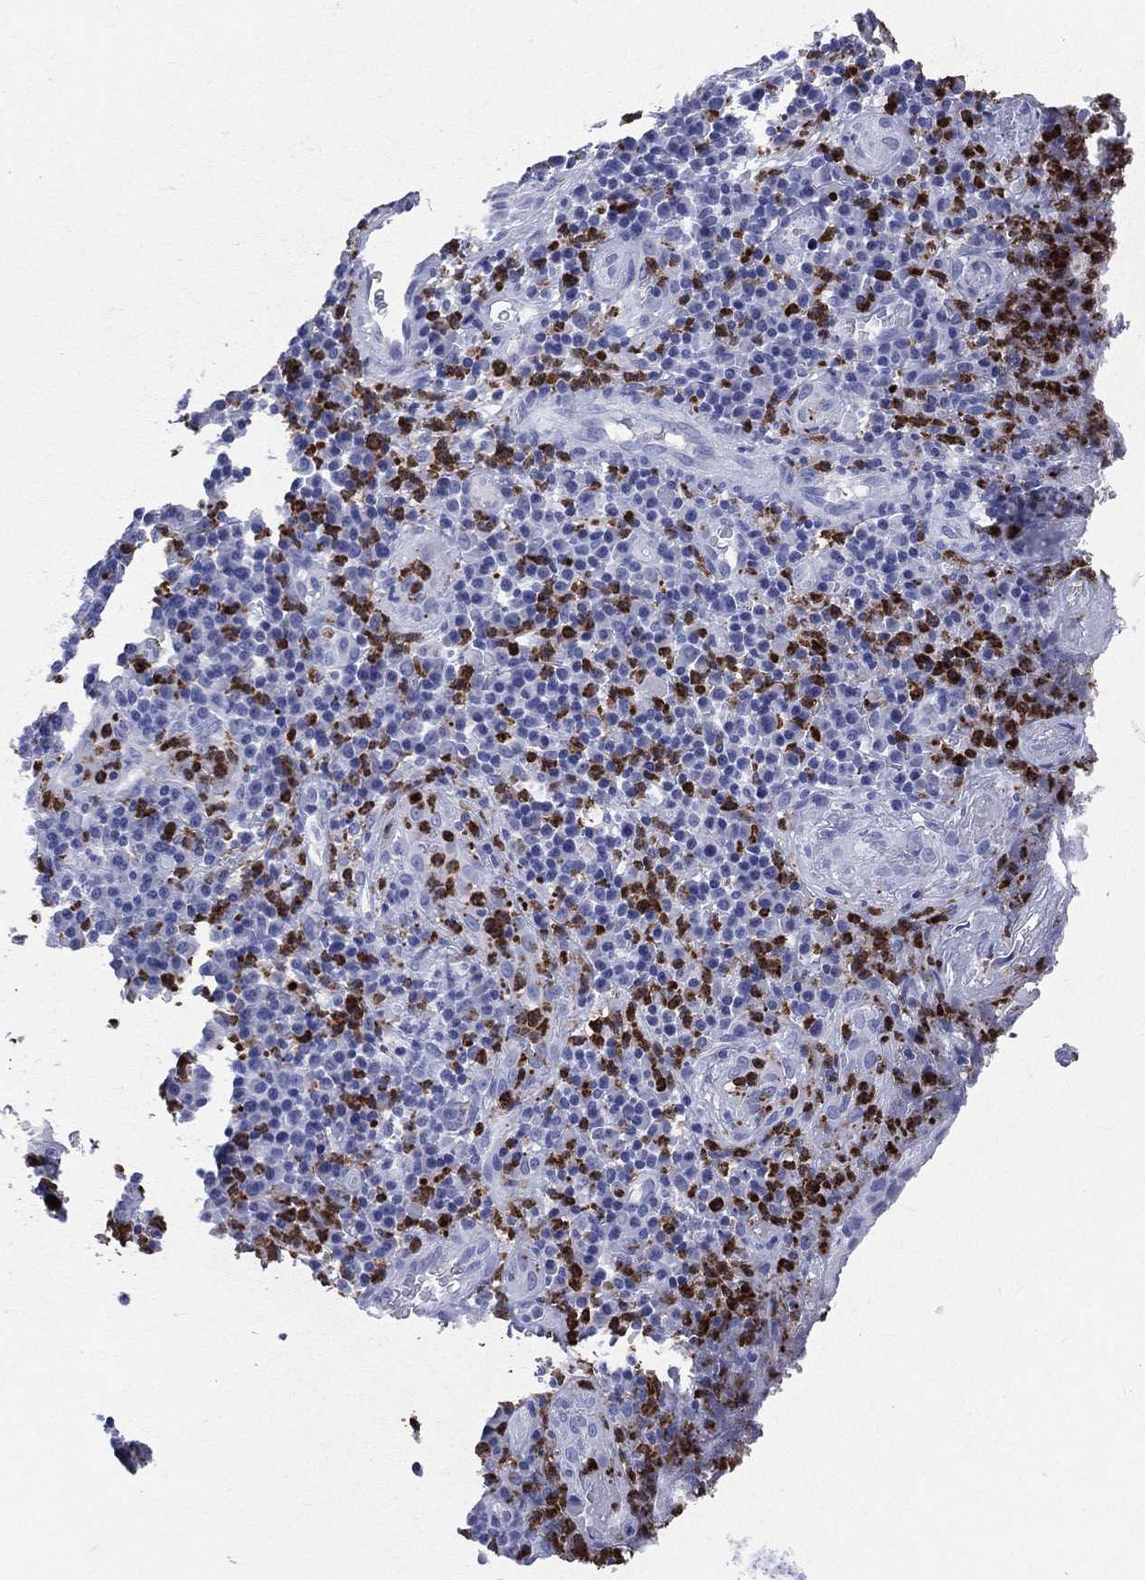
{"staining": {"intensity": "negative", "quantity": "none", "location": "none"}, "tissue": "skin cancer", "cell_type": "Tumor cells", "image_type": "cancer", "snomed": [{"axis": "morphology", "description": "Squamous cell carcinoma, NOS"}, {"axis": "topography", "description": "Skin"}, {"axis": "topography", "description": "Anal"}], "caption": "DAB immunohistochemical staining of skin squamous cell carcinoma displays no significant expression in tumor cells.", "gene": "PGLYRP1", "patient": {"sex": "female", "age": 51}}